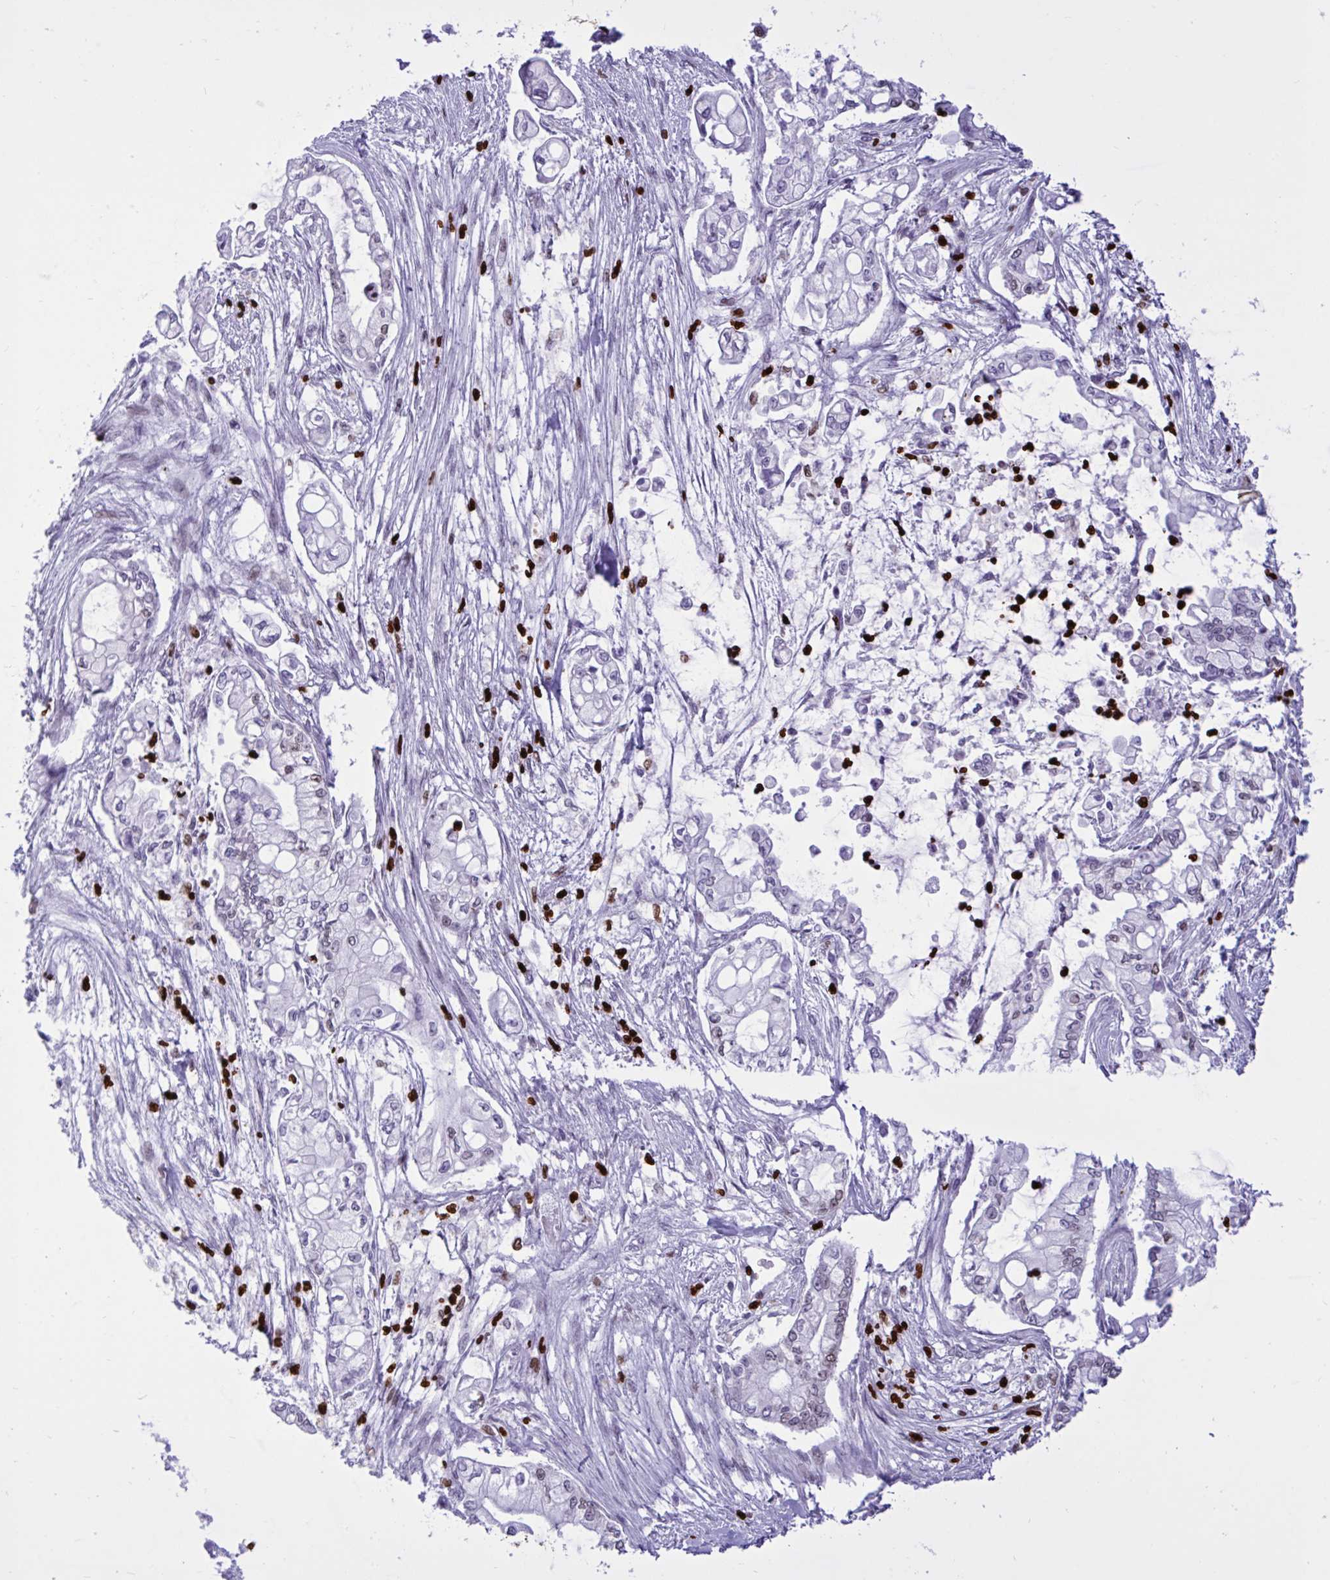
{"staining": {"intensity": "moderate", "quantity": "<25%", "location": "nuclear"}, "tissue": "pancreatic cancer", "cell_type": "Tumor cells", "image_type": "cancer", "snomed": [{"axis": "morphology", "description": "Adenocarcinoma, NOS"}, {"axis": "topography", "description": "Pancreas"}], "caption": "Immunohistochemical staining of pancreatic cancer (adenocarcinoma) displays moderate nuclear protein positivity in about <25% of tumor cells.", "gene": "HMGB2", "patient": {"sex": "female", "age": 69}}